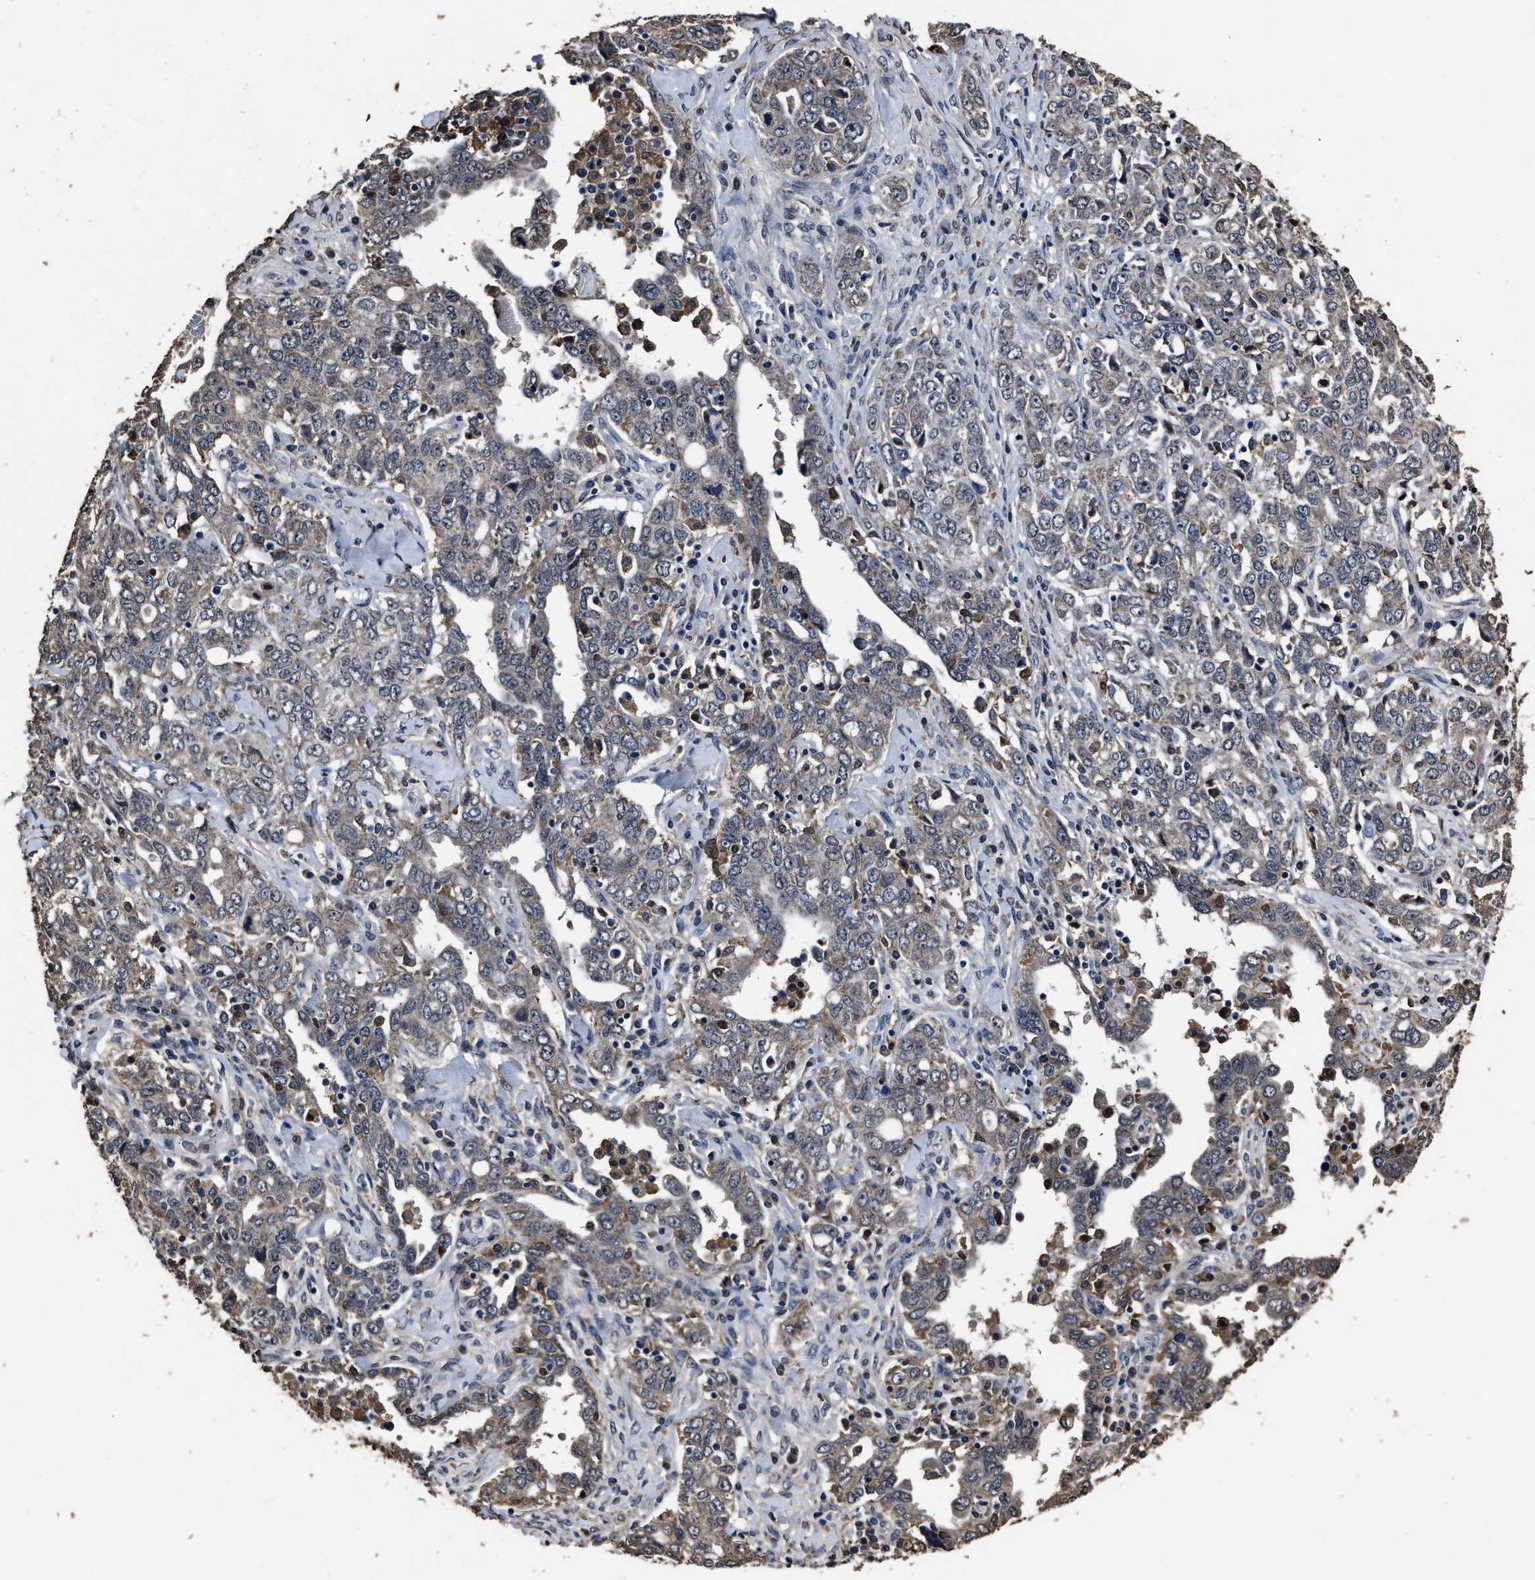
{"staining": {"intensity": "weak", "quantity": "25%-75%", "location": "cytoplasmic/membranous"}, "tissue": "ovarian cancer", "cell_type": "Tumor cells", "image_type": "cancer", "snomed": [{"axis": "morphology", "description": "Carcinoma, endometroid"}, {"axis": "topography", "description": "Ovary"}], "caption": "Immunohistochemical staining of ovarian endometroid carcinoma exhibits low levels of weak cytoplasmic/membranous expression in about 25%-75% of tumor cells. (IHC, brightfield microscopy, high magnification).", "gene": "RSBN1L", "patient": {"sex": "female", "age": 62}}